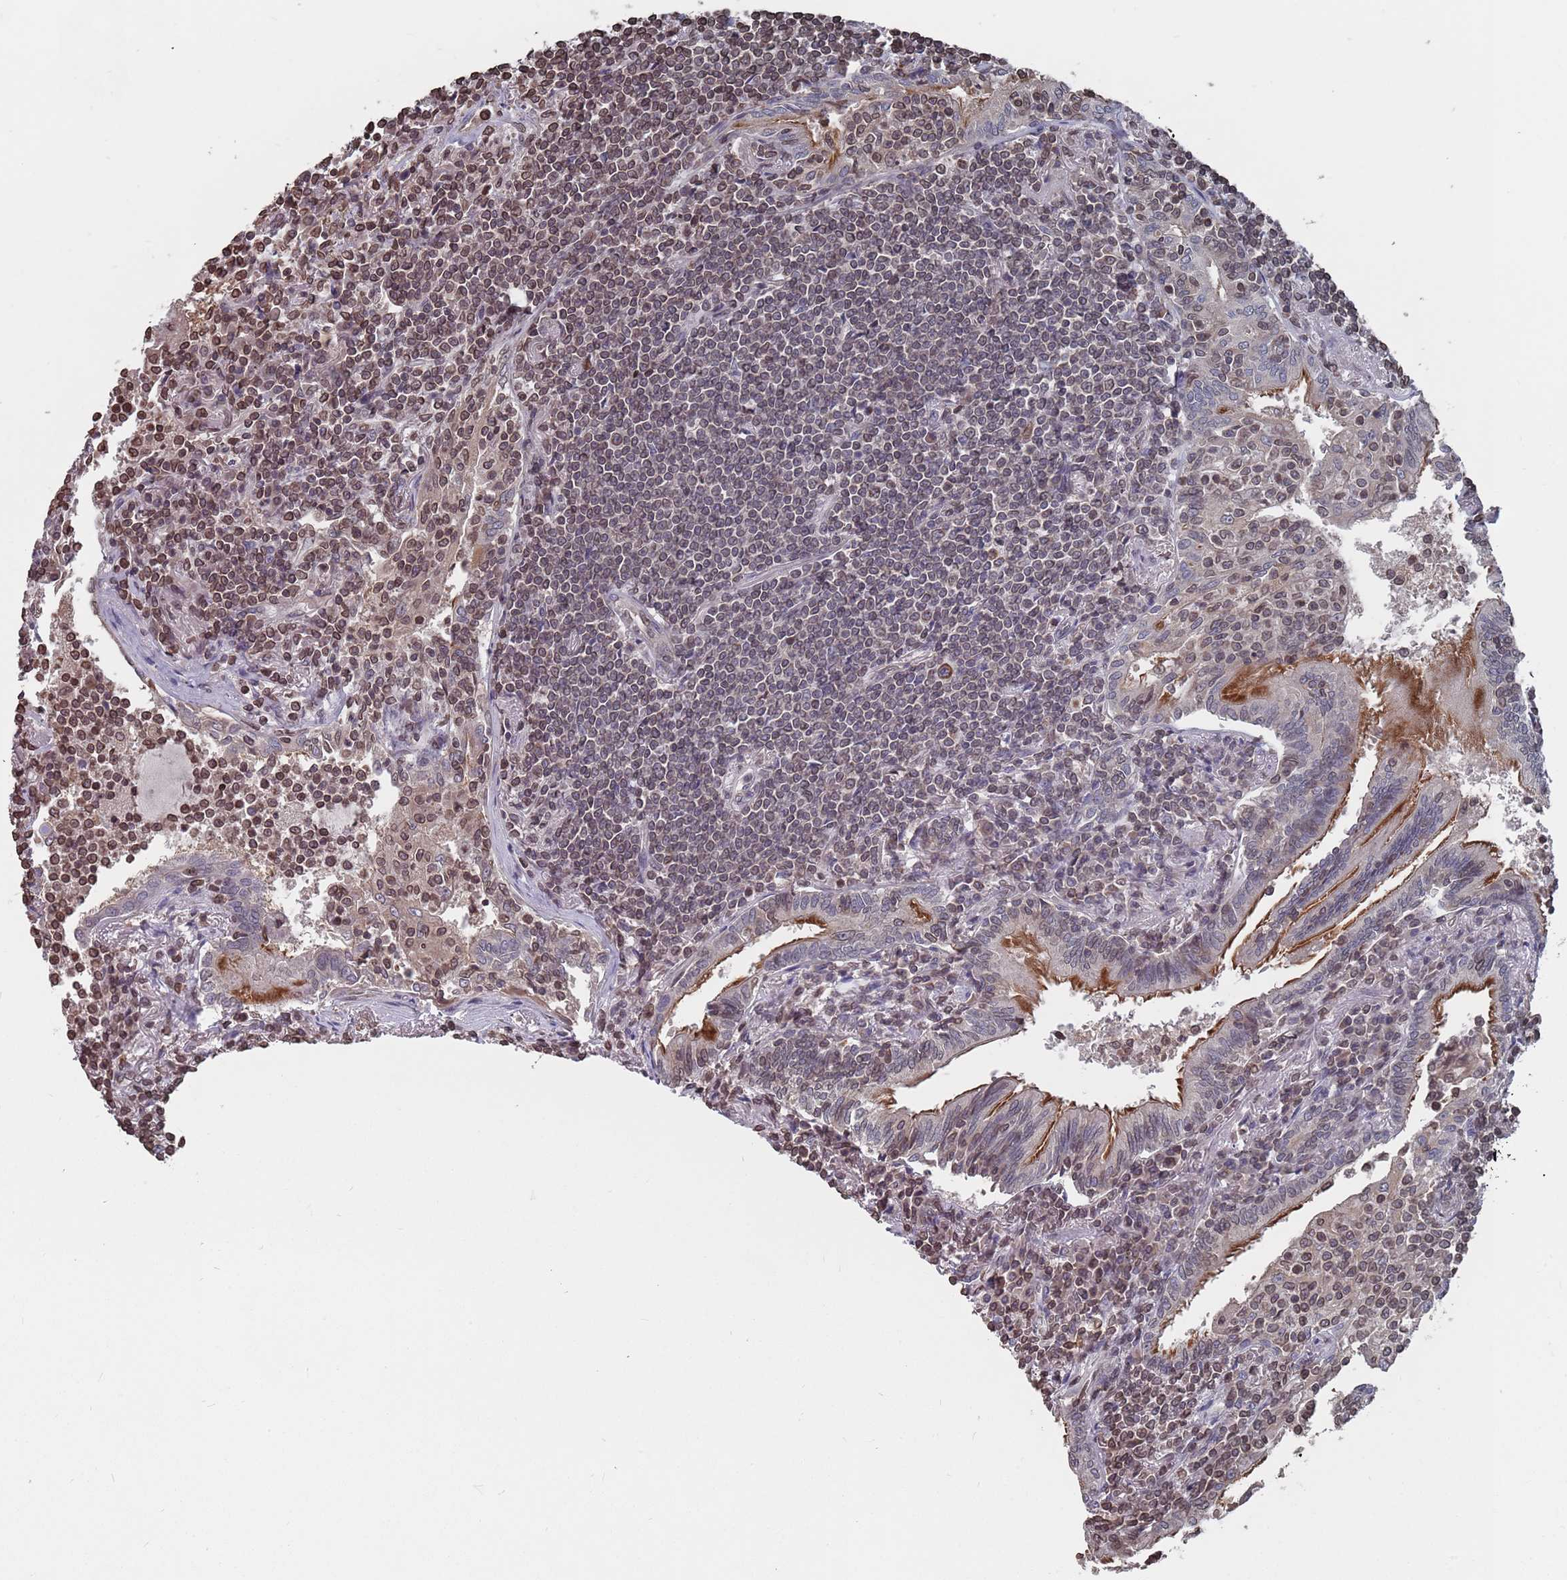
{"staining": {"intensity": "moderate", "quantity": "<25%", "location": "nuclear"}, "tissue": "lymphoma", "cell_type": "Tumor cells", "image_type": "cancer", "snomed": [{"axis": "morphology", "description": "Malignant lymphoma, non-Hodgkin's type, Low grade"}, {"axis": "topography", "description": "Lung"}], "caption": "Tumor cells show low levels of moderate nuclear positivity in about <25% of cells in human lymphoma.", "gene": "SDHAF3", "patient": {"sex": "female", "age": 71}}